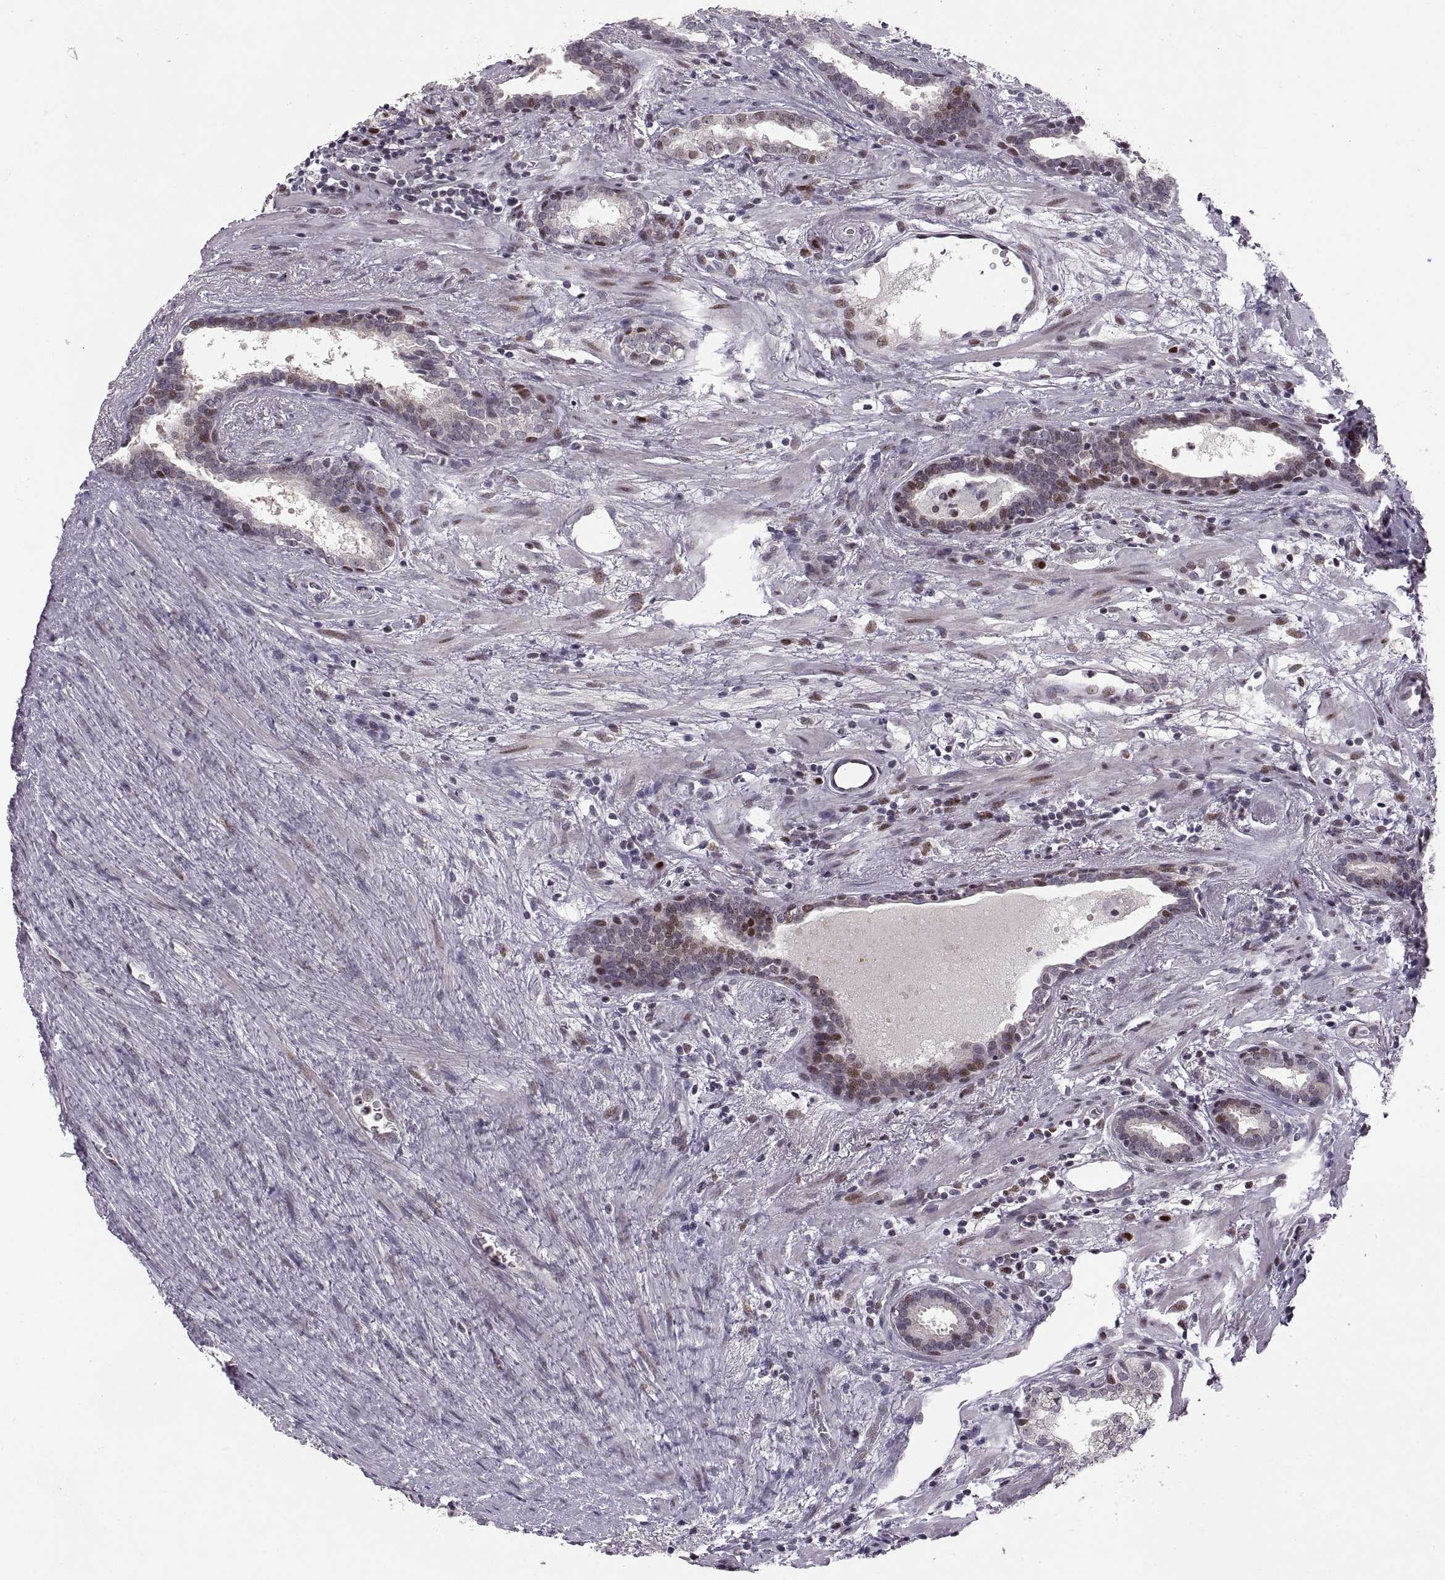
{"staining": {"intensity": "strong", "quantity": "25%-75%", "location": "nuclear"}, "tissue": "prostate cancer", "cell_type": "Tumor cells", "image_type": "cancer", "snomed": [{"axis": "morphology", "description": "Adenocarcinoma, NOS"}, {"axis": "topography", "description": "Prostate"}], "caption": "Immunohistochemistry of prostate cancer reveals high levels of strong nuclear positivity in about 25%-75% of tumor cells.", "gene": "SNAI1", "patient": {"sex": "male", "age": 66}}